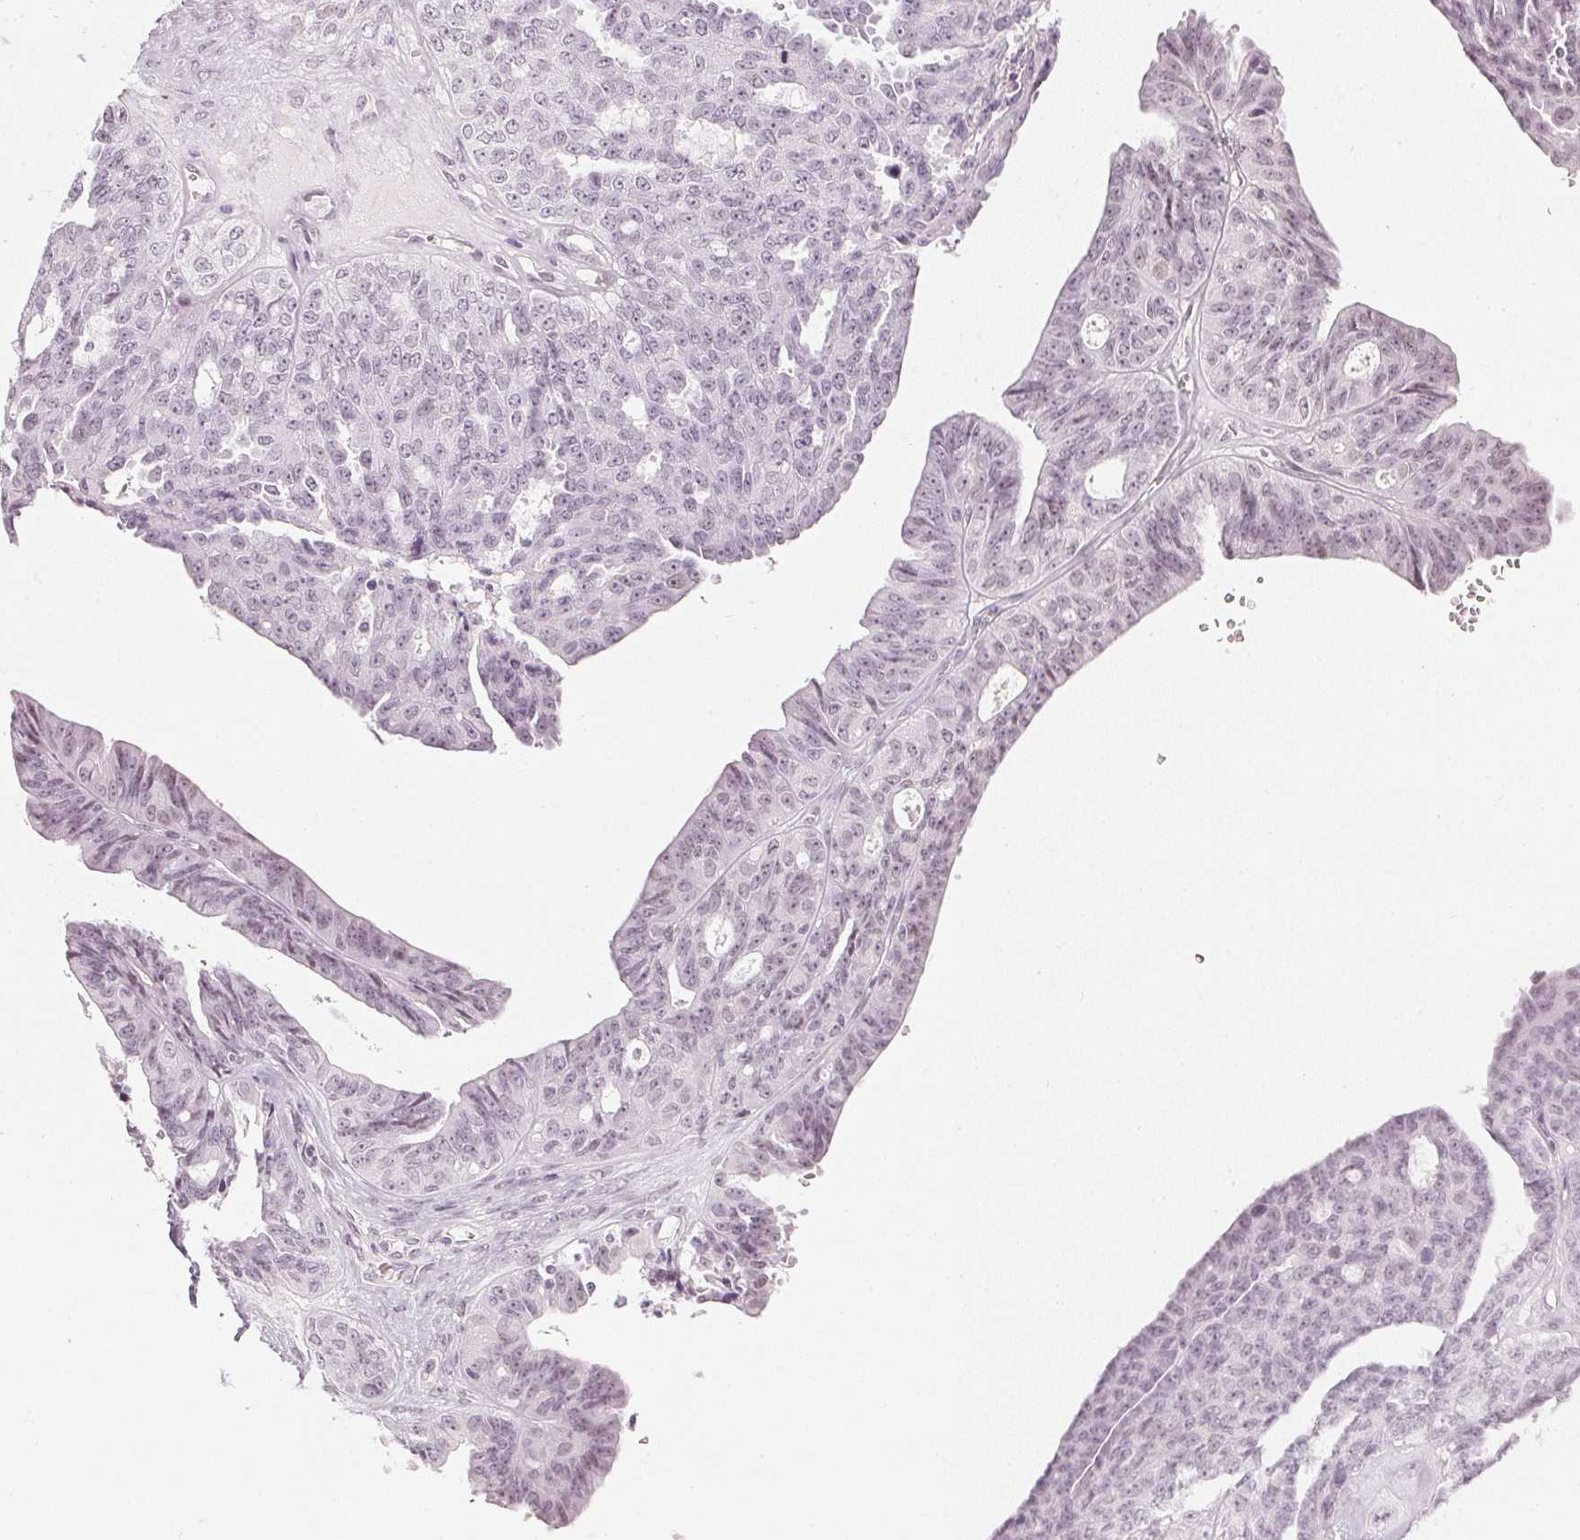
{"staining": {"intensity": "negative", "quantity": "none", "location": "none"}, "tissue": "ovarian cancer", "cell_type": "Tumor cells", "image_type": "cancer", "snomed": [{"axis": "morphology", "description": "Cystadenocarcinoma, serous, NOS"}, {"axis": "topography", "description": "Ovary"}], "caption": "This is an immunohistochemistry micrograph of serous cystadenocarcinoma (ovarian). There is no positivity in tumor cells.", "gene": "DNAJC6", "patient": {"sex": "female", "age": 71}}